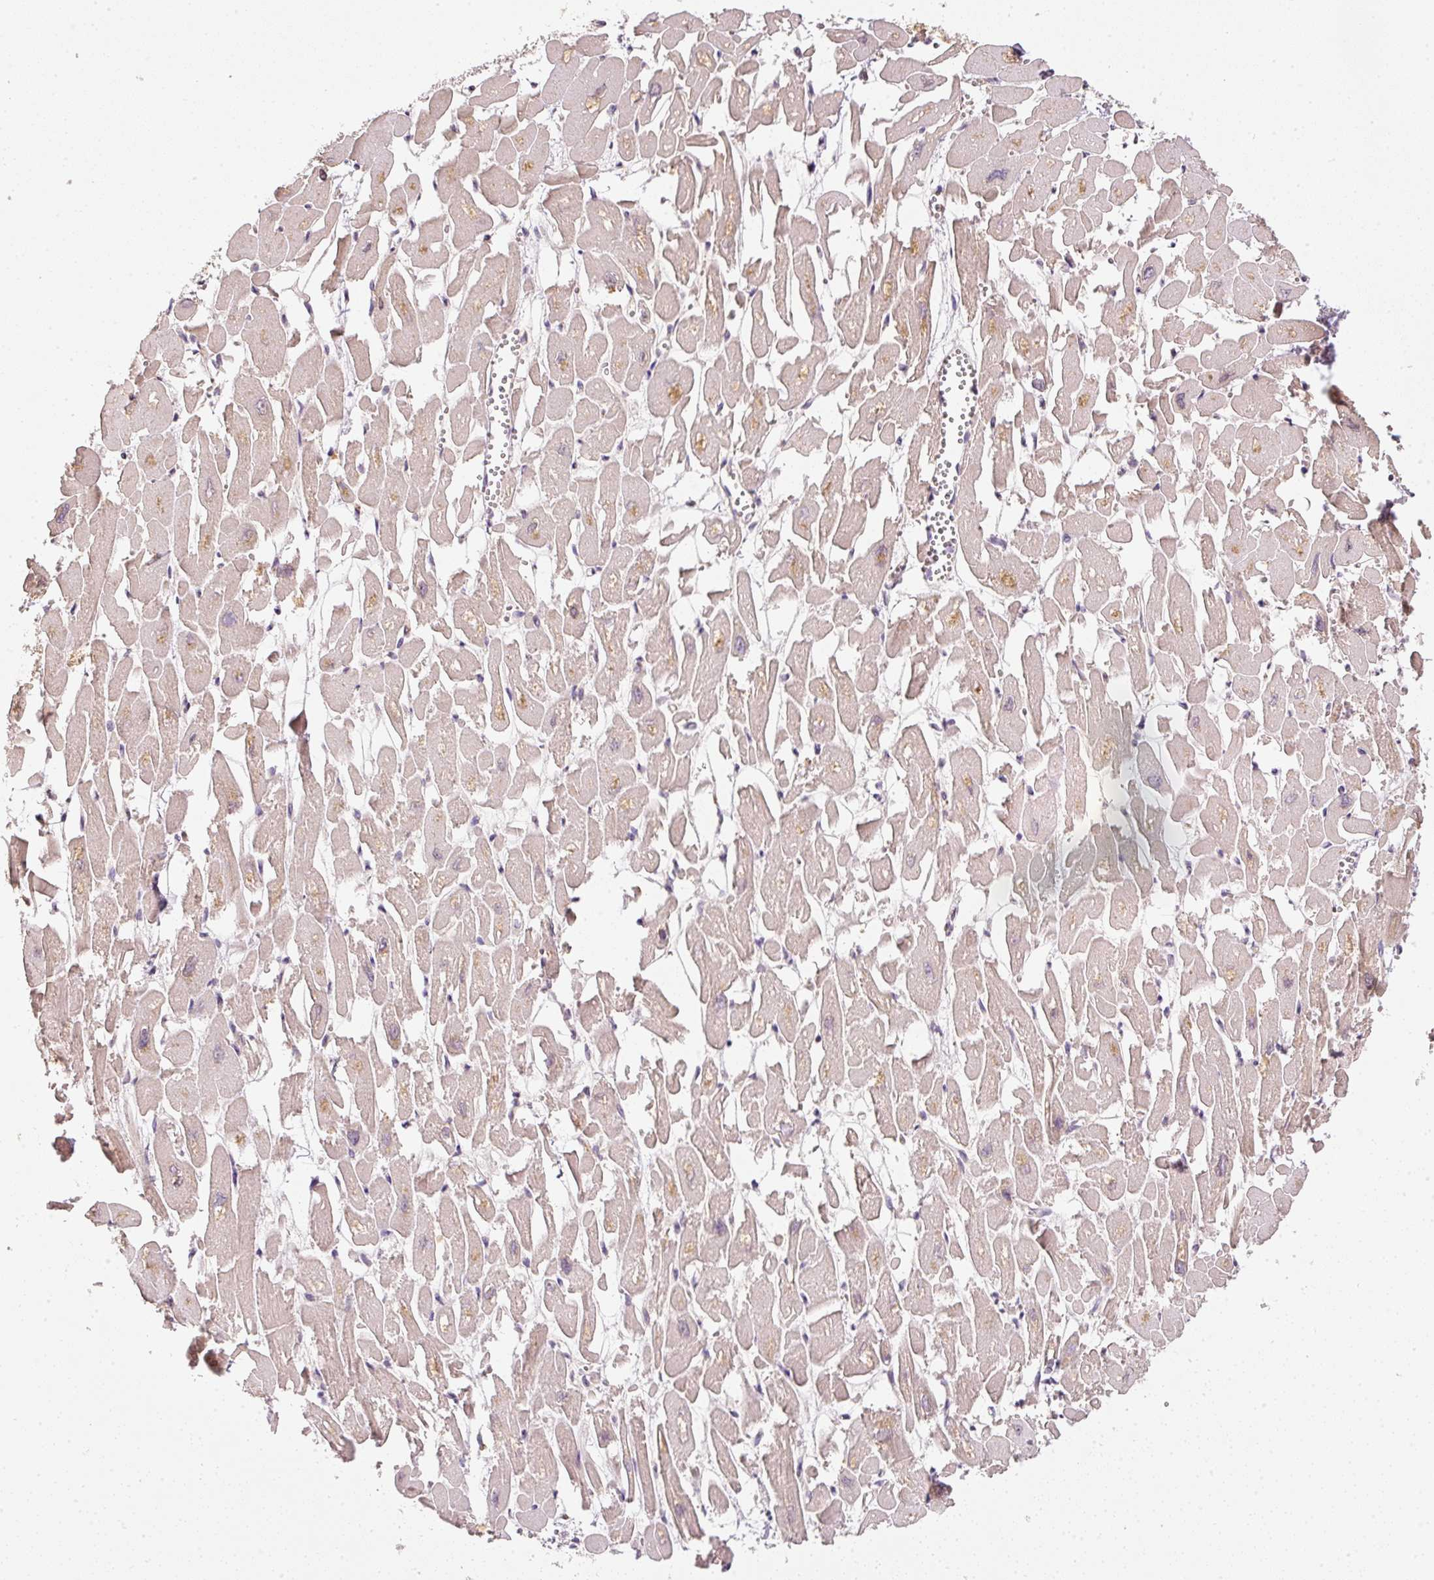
{"staining": {"intensity": "weak", "quantity": ">75%", "location": "cytoplasmic/membranous"}, "tissue": "heart muscle", "cell_type": "Cardiomyocytes", "image_type": "normal", "snomed": [{"axis": "morphology", "description": "Normal tissue, NOS"}, {"axis": "topography", "description": "Heart"}], "caption": "IHC (DAB (3,3'-diaminobenzidine)) staining of normal human heart muscle shows weak cytoplasmic/membranous protein staining in approximately >75% of cardiomyocytes.", "gene": "CTTNBP2", "patient": {"sex": "male", "age": 54}}